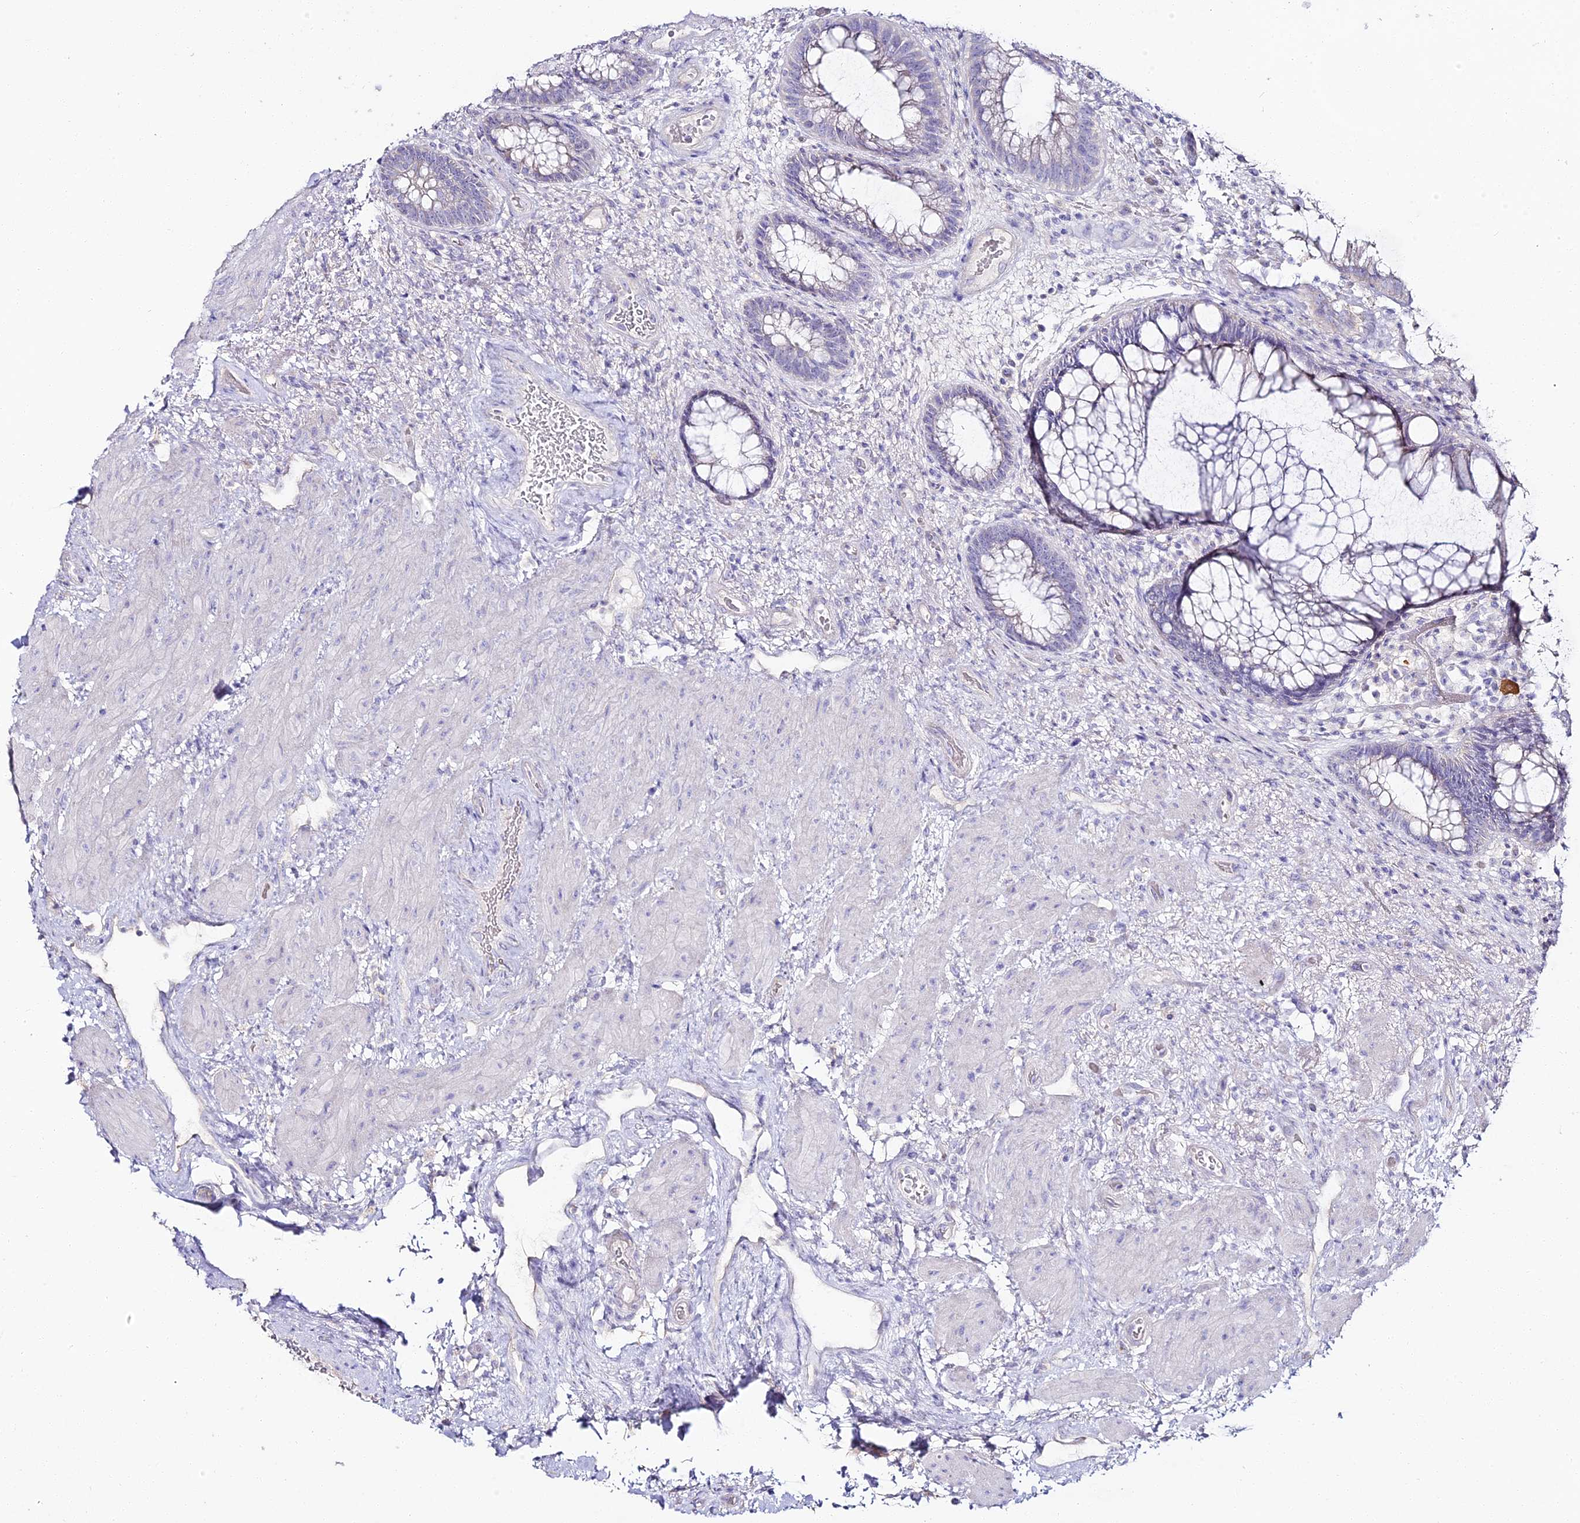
{"staining": {"intensity": "negative", "quantity": "none", "location": "none"}, "tissue": "rectum", "cell_type": "Glandular cells", "image_type": "normal", "snomed": [{"axis": "morphology", "description": "Normal tissue, NOS"}, {"axis": "topography", "description": "Rectum"}], "caption": "IHC micrograph of unremarkable human rectum stained for a protein (brown), which shows no positivity in glandular cells.", "gene": "ALPG", "patient": {"sex": "male", "age": 51}}